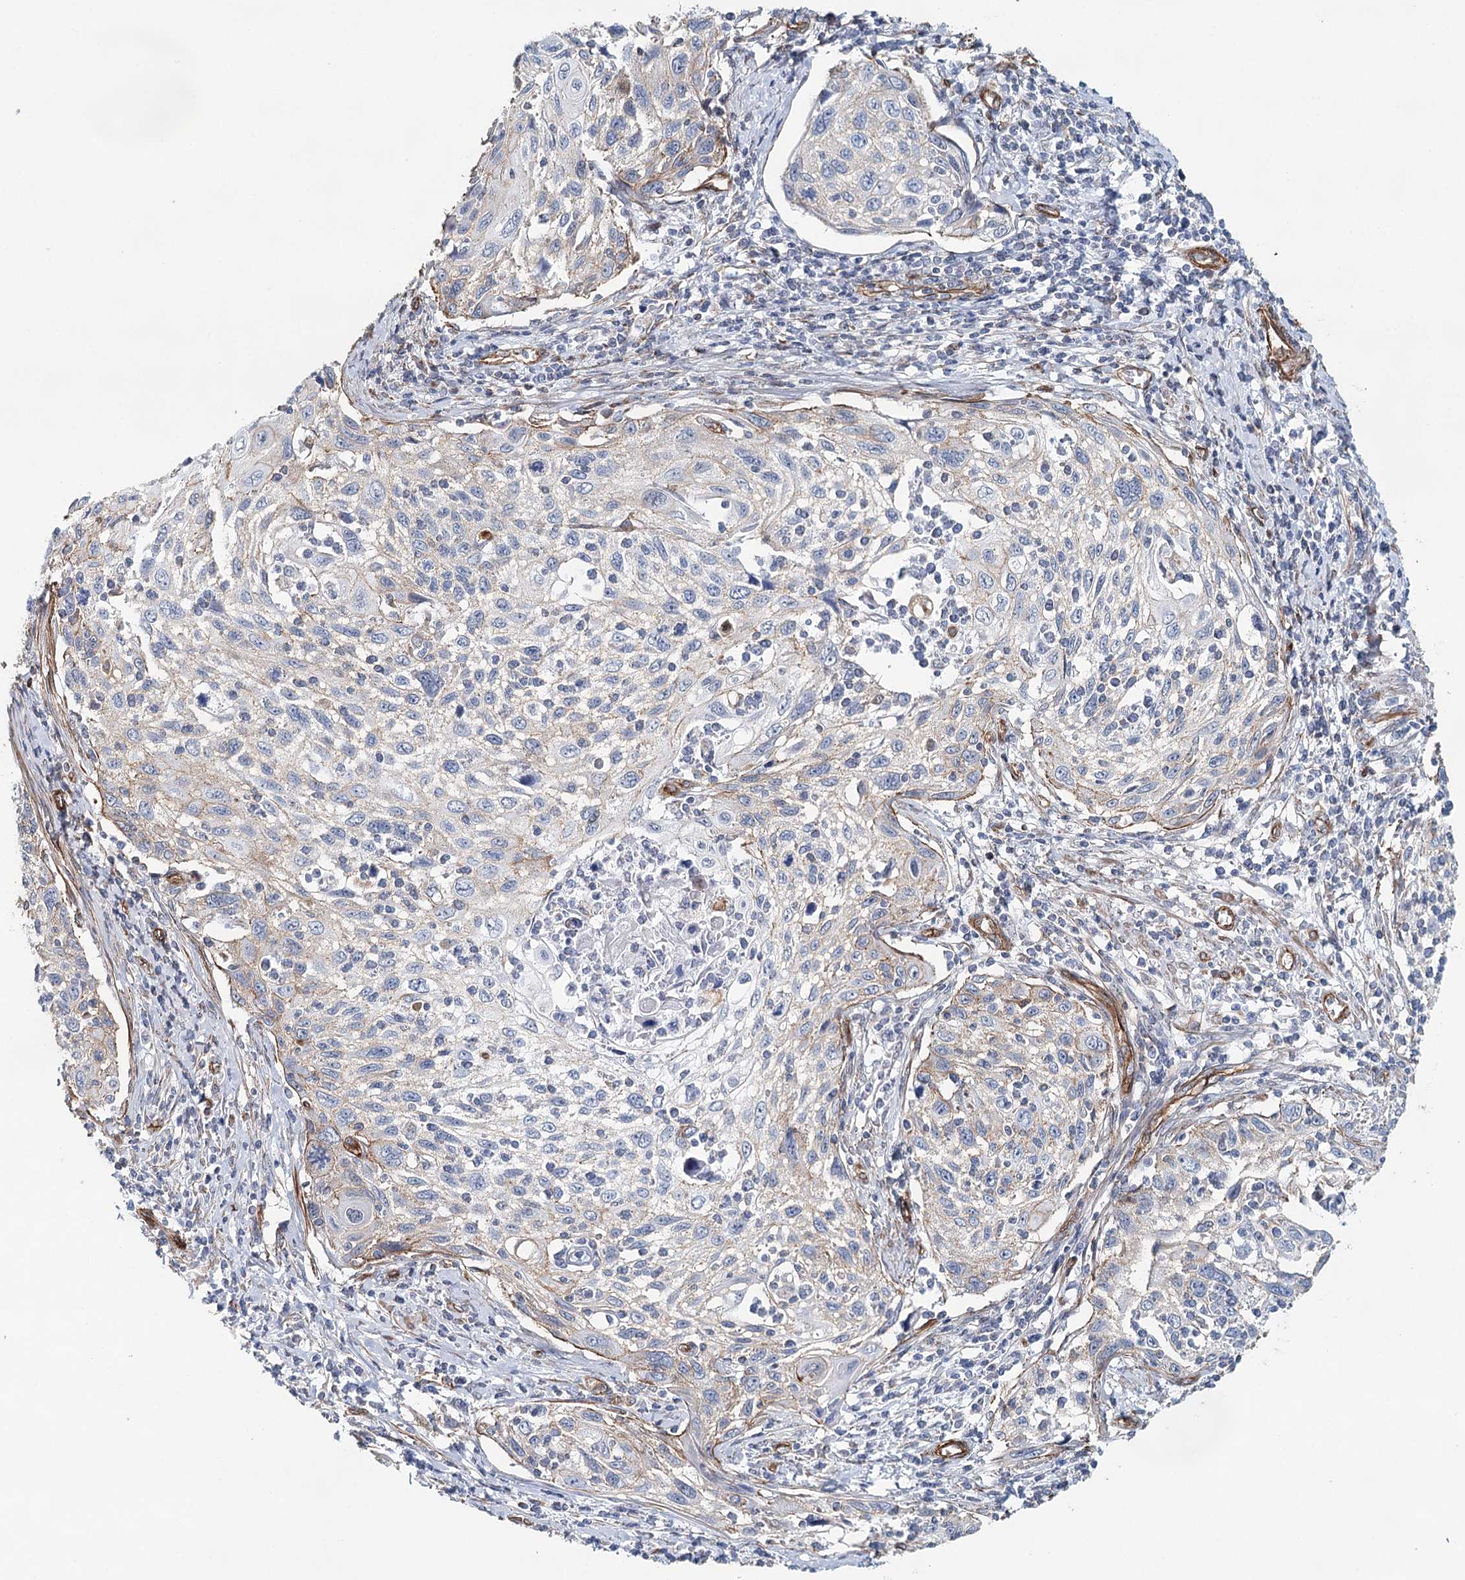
{"staining": {"intensity": "negative", "quantity": "none", "location": "none"}, "tissue": "cervical cancer", "cell_type": "Tumor cells", "image_type": "cancer", "snomed": [{"axis": "morphology", "description": "Squamous cell carcinoma, NOS"}, {"axis": "topography", "description": "Cervix"}], "caption": "DAB immunohistochemical staining of human squamous cell carcinoma (cervical) exhibits no significant positivity in tumor cells.", "gene": "SYNPO", "patient": {"sex": "female", "age": 70}}